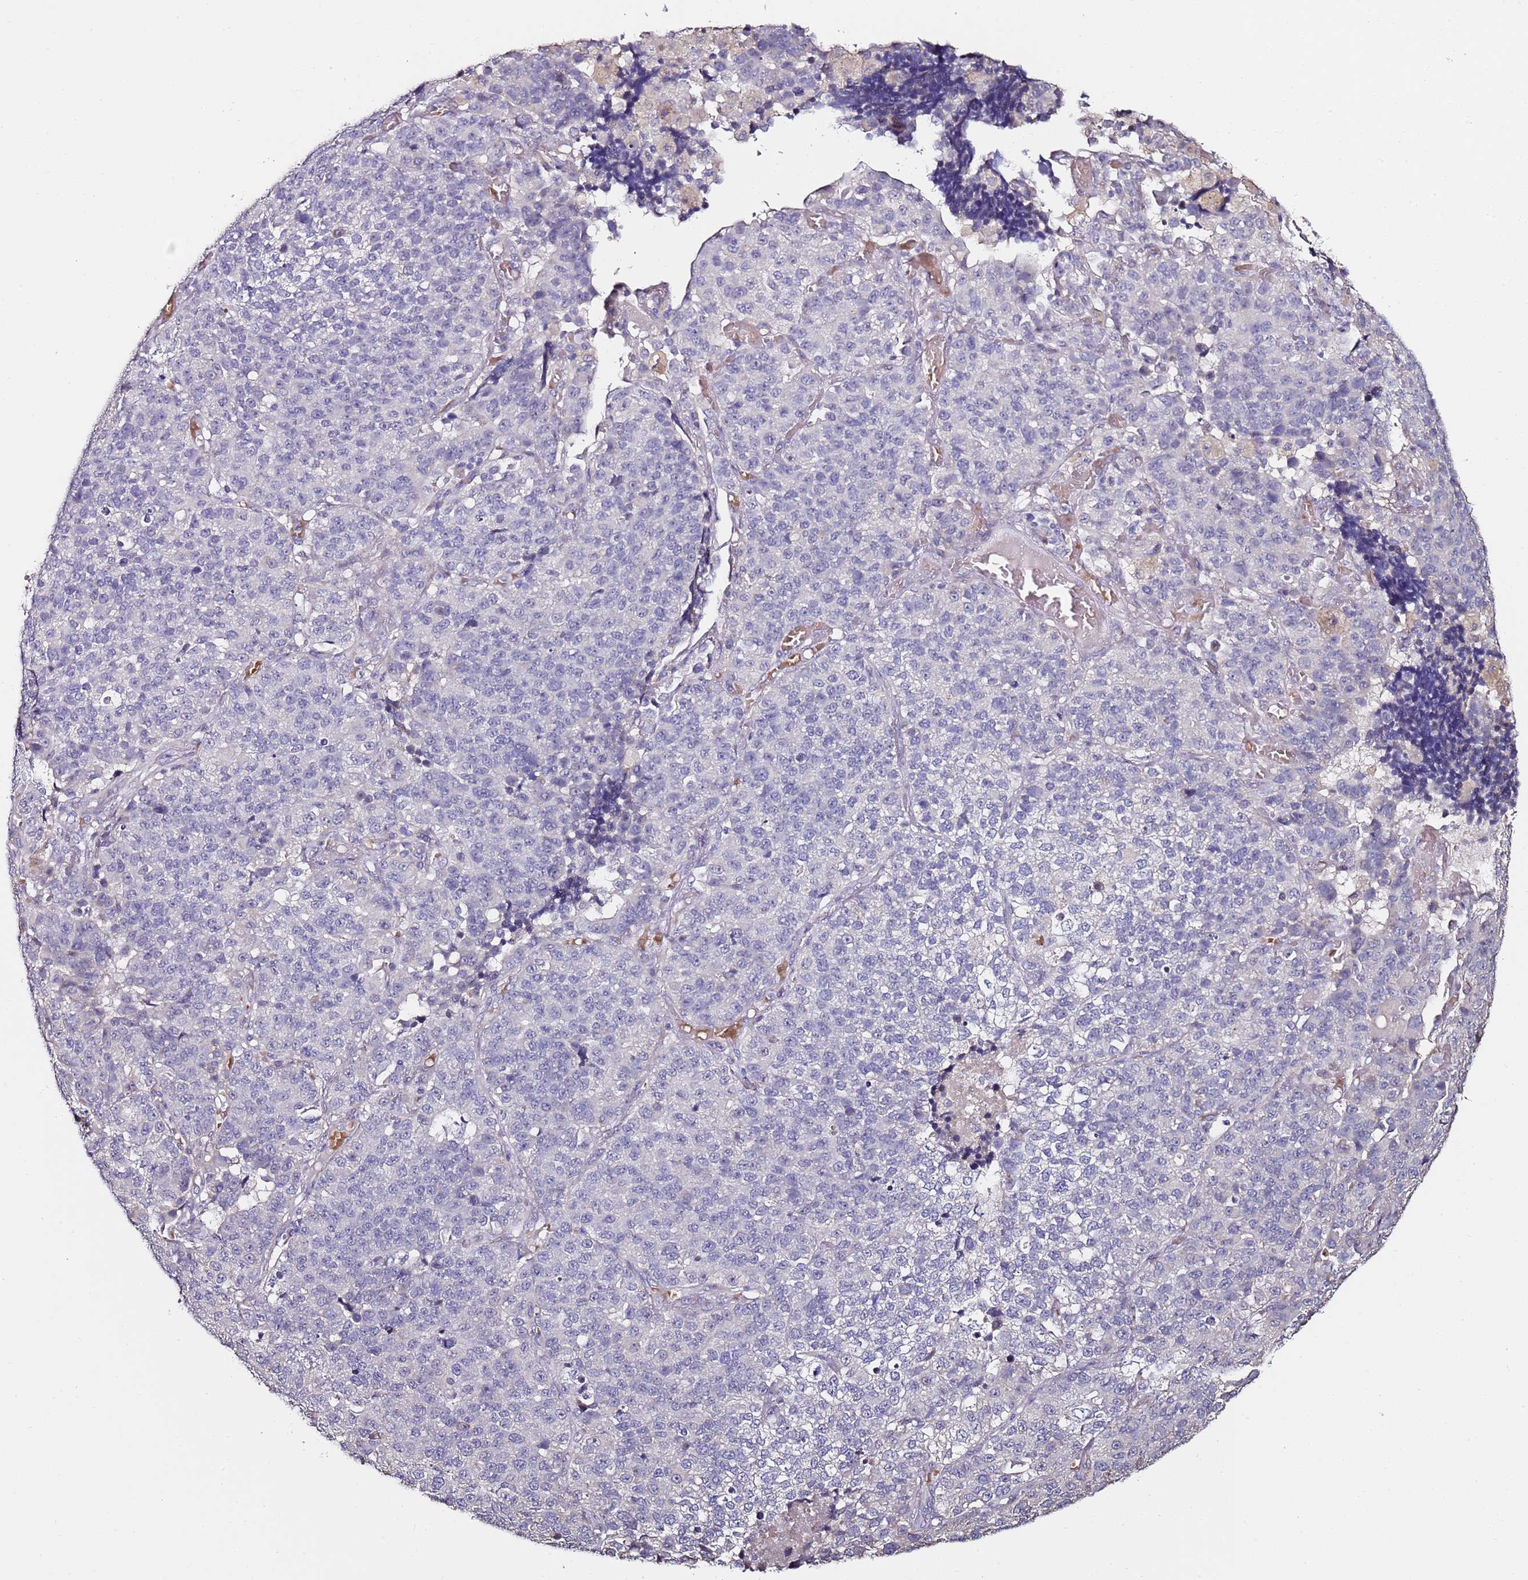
{"staining": {"intensity": "negative", "quantity": "none", "location": "none"}, "tissue": "lung cancer", "cell_type": "Tumor cells", "image_type": "cancer", "snomed": [{"axis": "morphology", "description": "Adenocarcinoma, NOS"}, {"axis": "topography", "description": "Lung"}], "caption": "This is an IHC image of human adenocarcinoma (lung). There is no expression in tumor cells.", "gene": "C3orf80", "patient": {"sex": "male", "age": 49}}